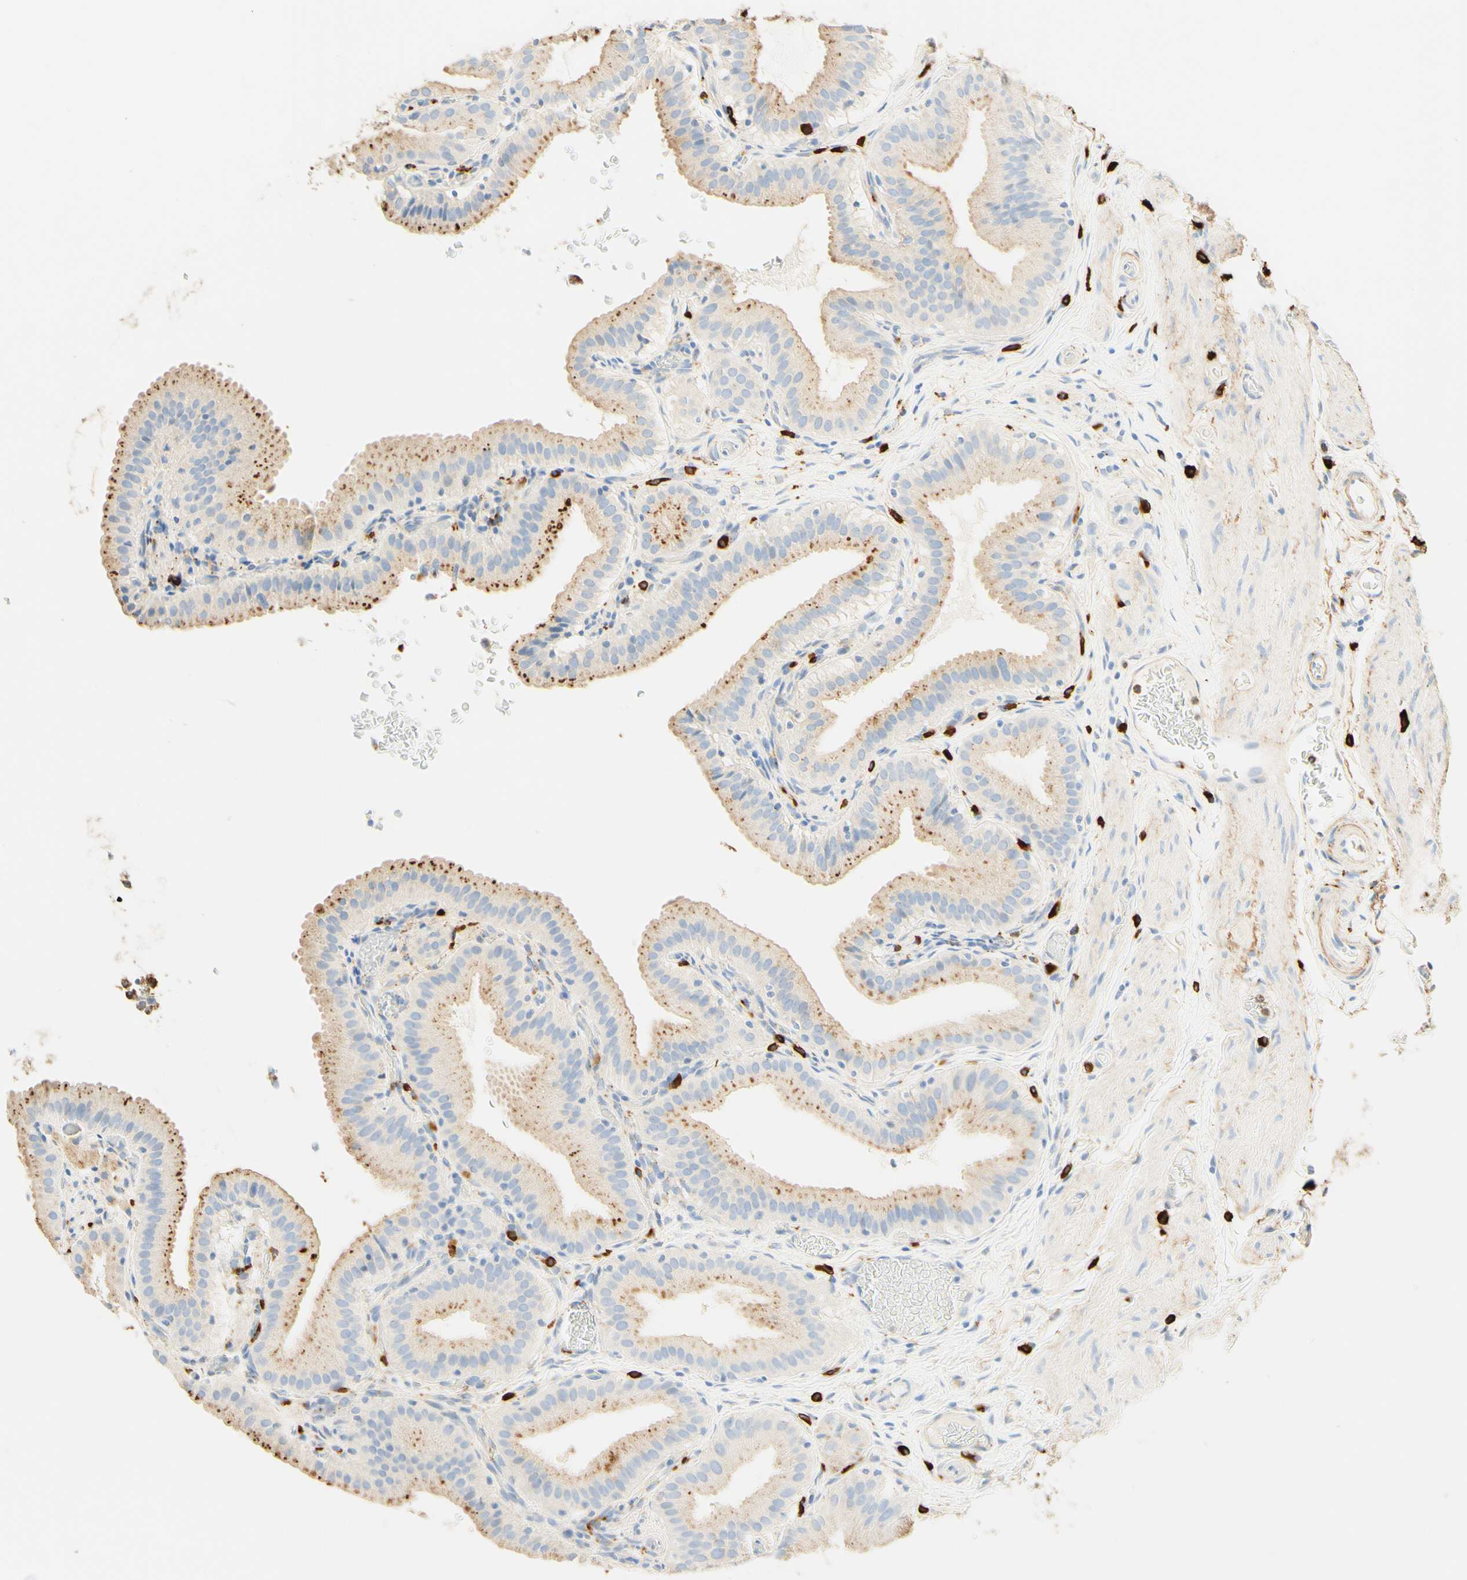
{"staining": {"intensity": "moderate", "quantity": "25%-75%", "location": "cytoplasmic/membranous"}, "tissue": "gallbladder", "cell_type": "Glandular cells", "image_type": "normal", "snomed": [{"axis": "morphology", "description": "Normal tissue, NOS"}, {"axis": "topography", "description": "Gallbladder"}], "caption": "Moderate cytoplasmic/membranous positivity is appreciated in approximately 25%-75% of glandular cells in normal gallbladder.", "gene": "CD63", "patient": {"sex": "male", "age": 54}}